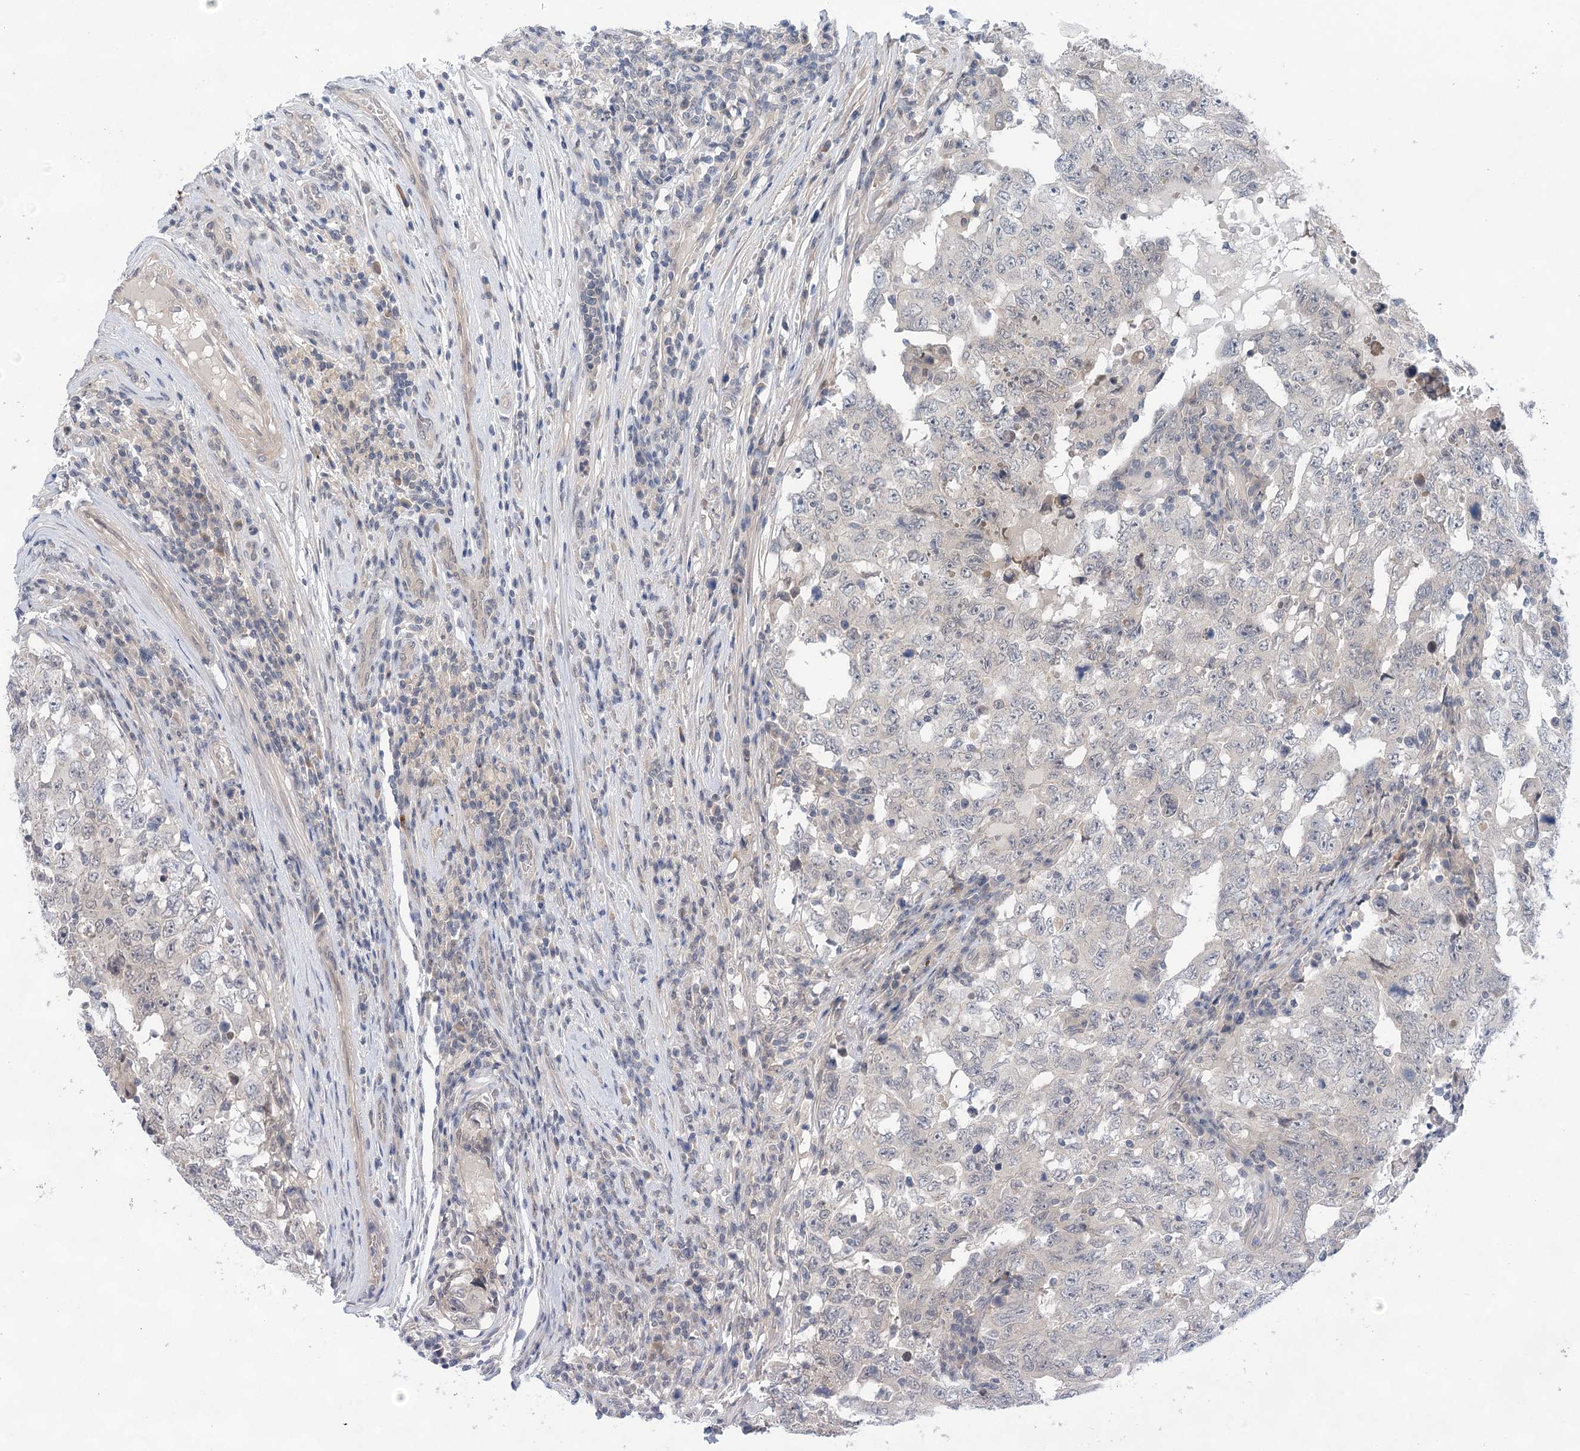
{"staining": {"intensity": "negative", "quantity": "none", "location": "none"}, "tissue": "testis cancer", "cell_type": "Tumor cells", "image_type": "cancer", "snomed": [{"axis": "morphology", "description": "Carcinoma, Embryonal, NOS"}, {"axis": "topography", "description": "Testis"}], "caption": "Tumor cells show no significant protein positivity in testis embryonal carcinoma.", "gene": "LALBA", "patient": {"sex": "male", "age": 26}}